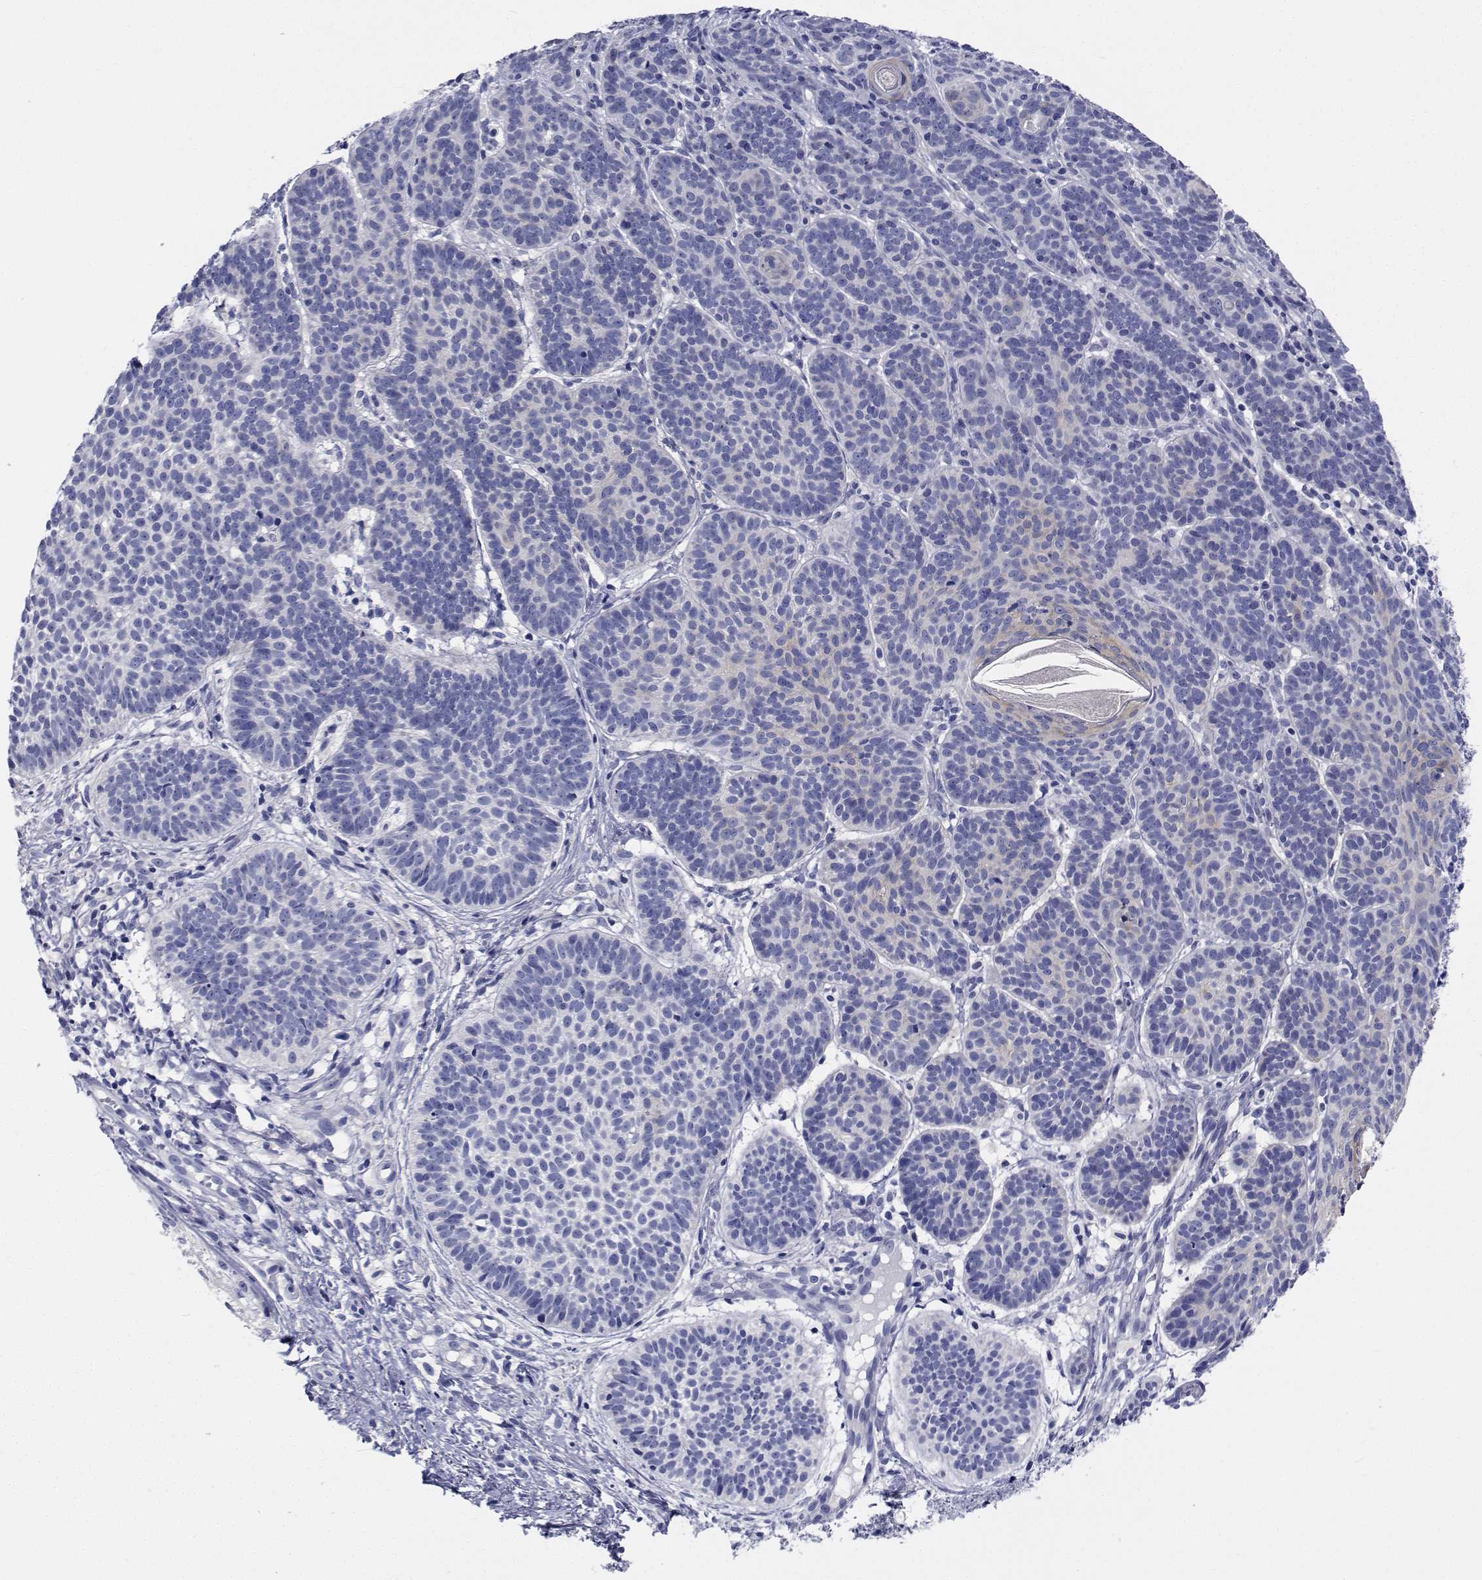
{"staining": {"intensity": "negative", "quantity": "none", "location": "none"}, "tissue": "skin cancer", "cell_type": "Tumor cells", "image_type": "cancer", "snomed": [{"axis": "morphology", "description": "Basal cell carcinoma"}, {"axis": "topography", "description": "Skin"}], "caption": "Immunohistochemical staining of human skin cancer displays no significant staining in tumor cells. The staining is performed using DAB brown chromogen with nuclei counter-stained in using hematoxylin.", "gene": "CDHR3", "patient": {"sex": "male", "age": 72}}